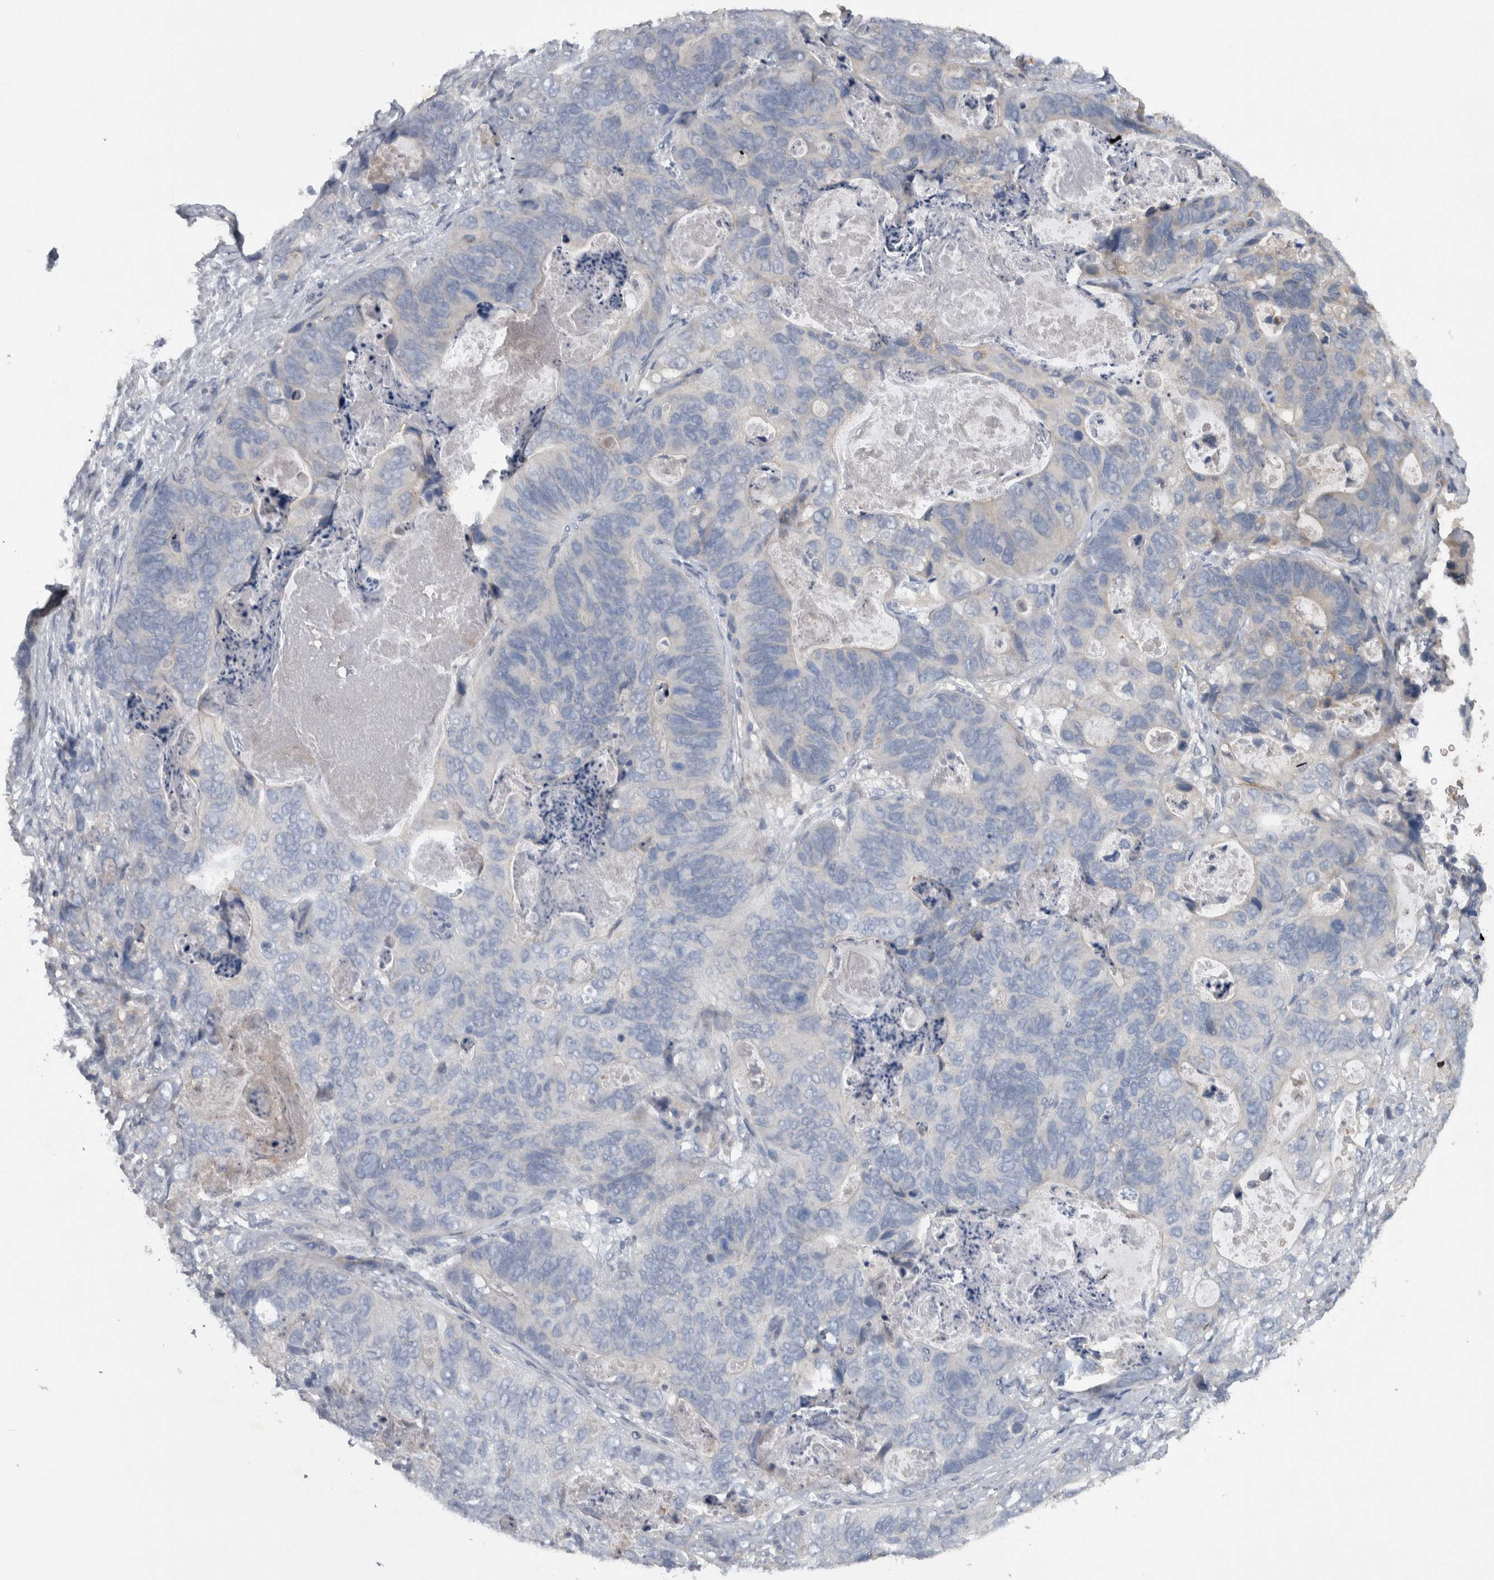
{"staining": {"intensity": "negative", "quantity": "none", "location": "none"}, "tissue": "stomach cancer", "cell_type": "Tumor cells", "image_type": "cancer", "snomed": [{"axis": "morphology", "description": "Normal tissue, NOS"}, {"axis": "morphology", "description": "Adenocarcinoma, NOS"}, {"axis": "topography", "description": "Stomach"}], "caption": "DAB (3,3'-diaminobenzidine) immunohistochemical staining of human stomach cancer (adenocarcinoma) reveals no significant staining in tumor cells.", "gene": "NT5C2", "patient": {"sex": "female", "age": 89}}